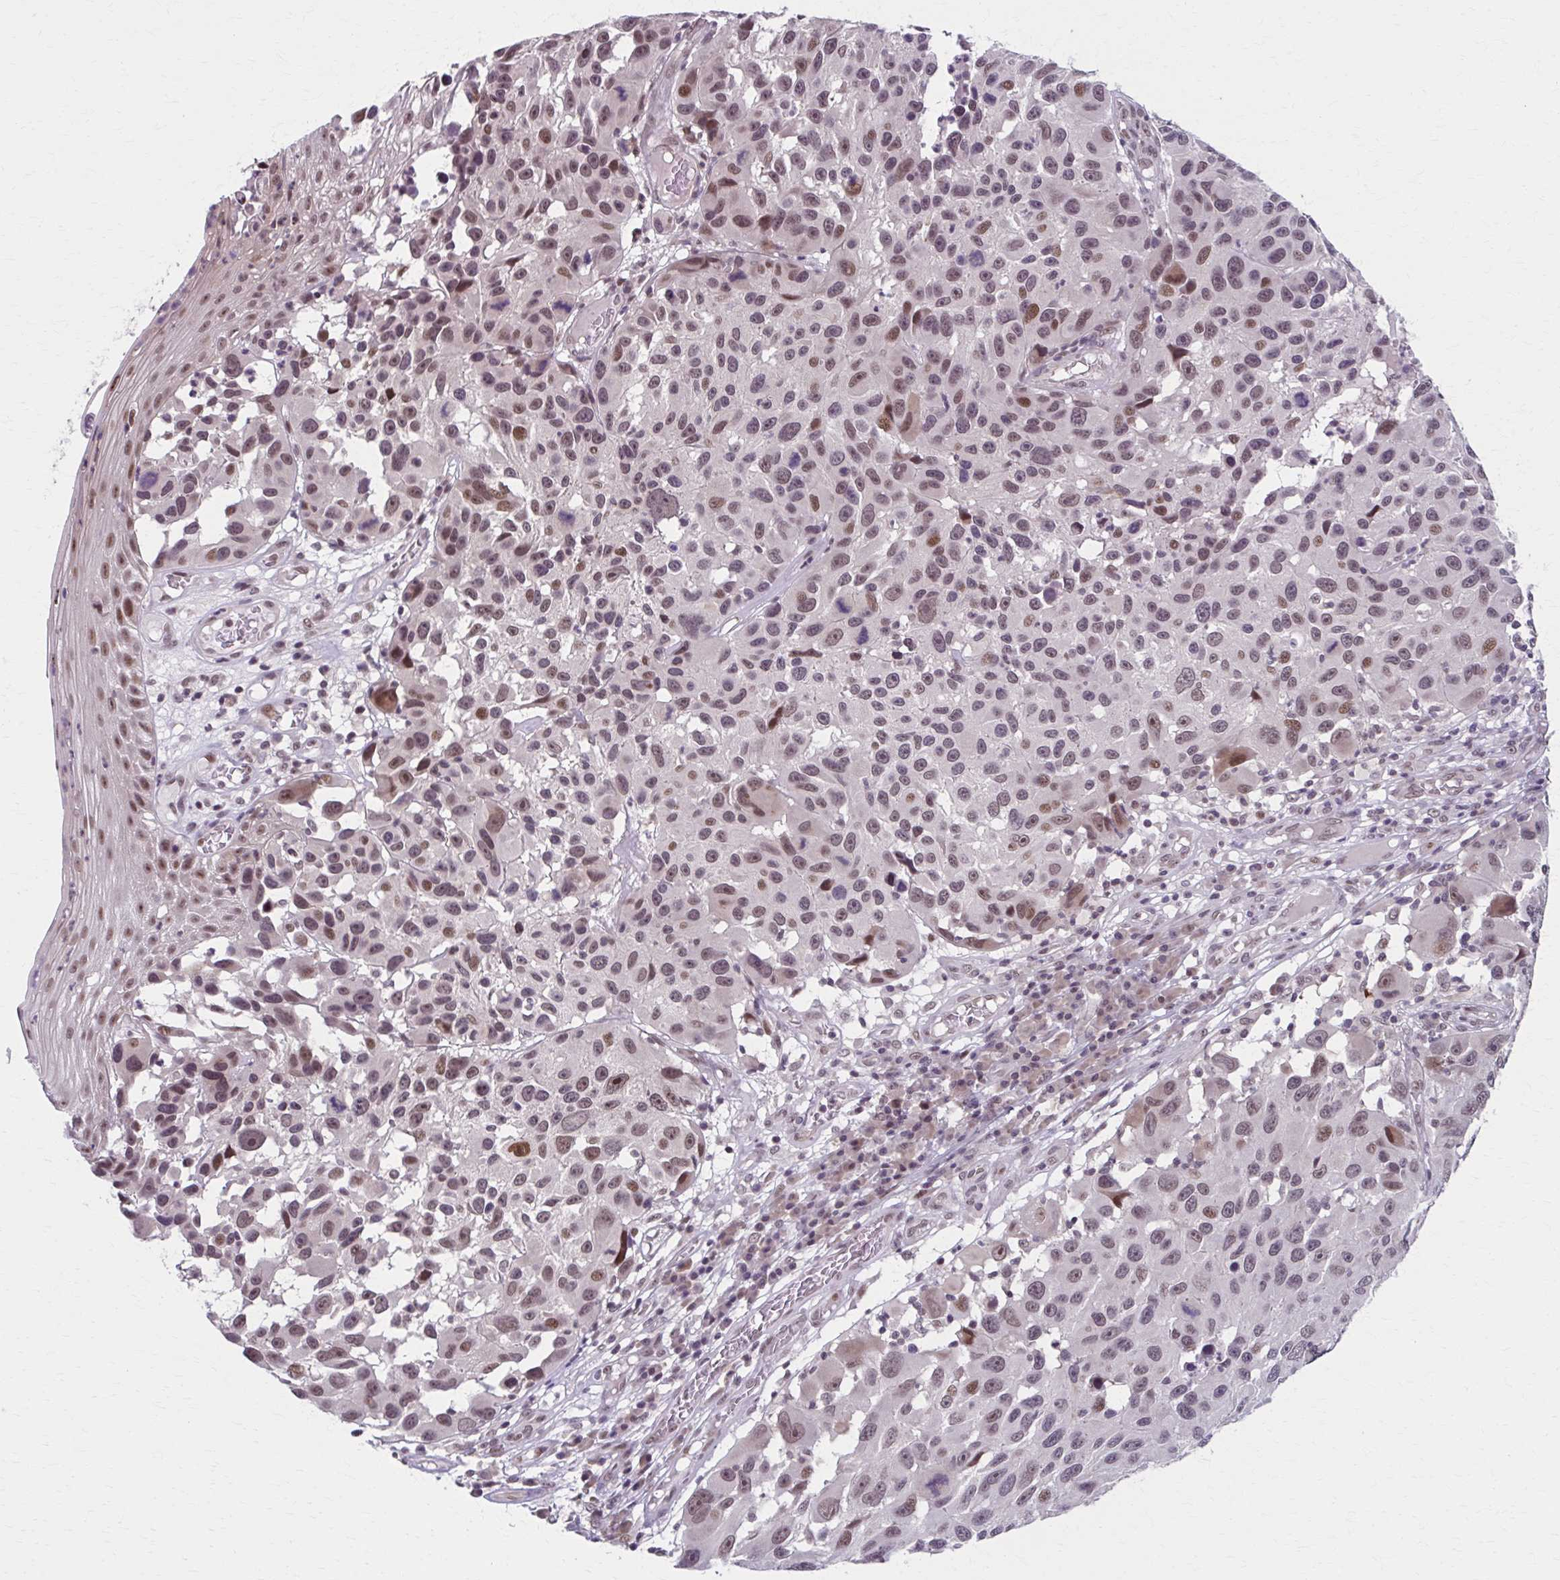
{"staining": {"intensity": "moderate", "quantity": "25%-75%", "location": "nuclear"}, "tissue": "melanoma", "cell_type": "Tumor cells", "image_type": "cancer", "snomed": [{"axis": "morphology", "description": "Malignant melanoma, NOS"}, {"axis": "topography", "description": "Skin"}], "caption": "A medium amount of moderate nuclear staining is seen in about 25%-75% of tumor cells in melanoma tissue. (DAB (3,3'-diaminobenzidine) = brown stain, brightfield microscopy at high magnification).", "gene": "SETBP1", "patient": {"sex": "male", "age": 53}}